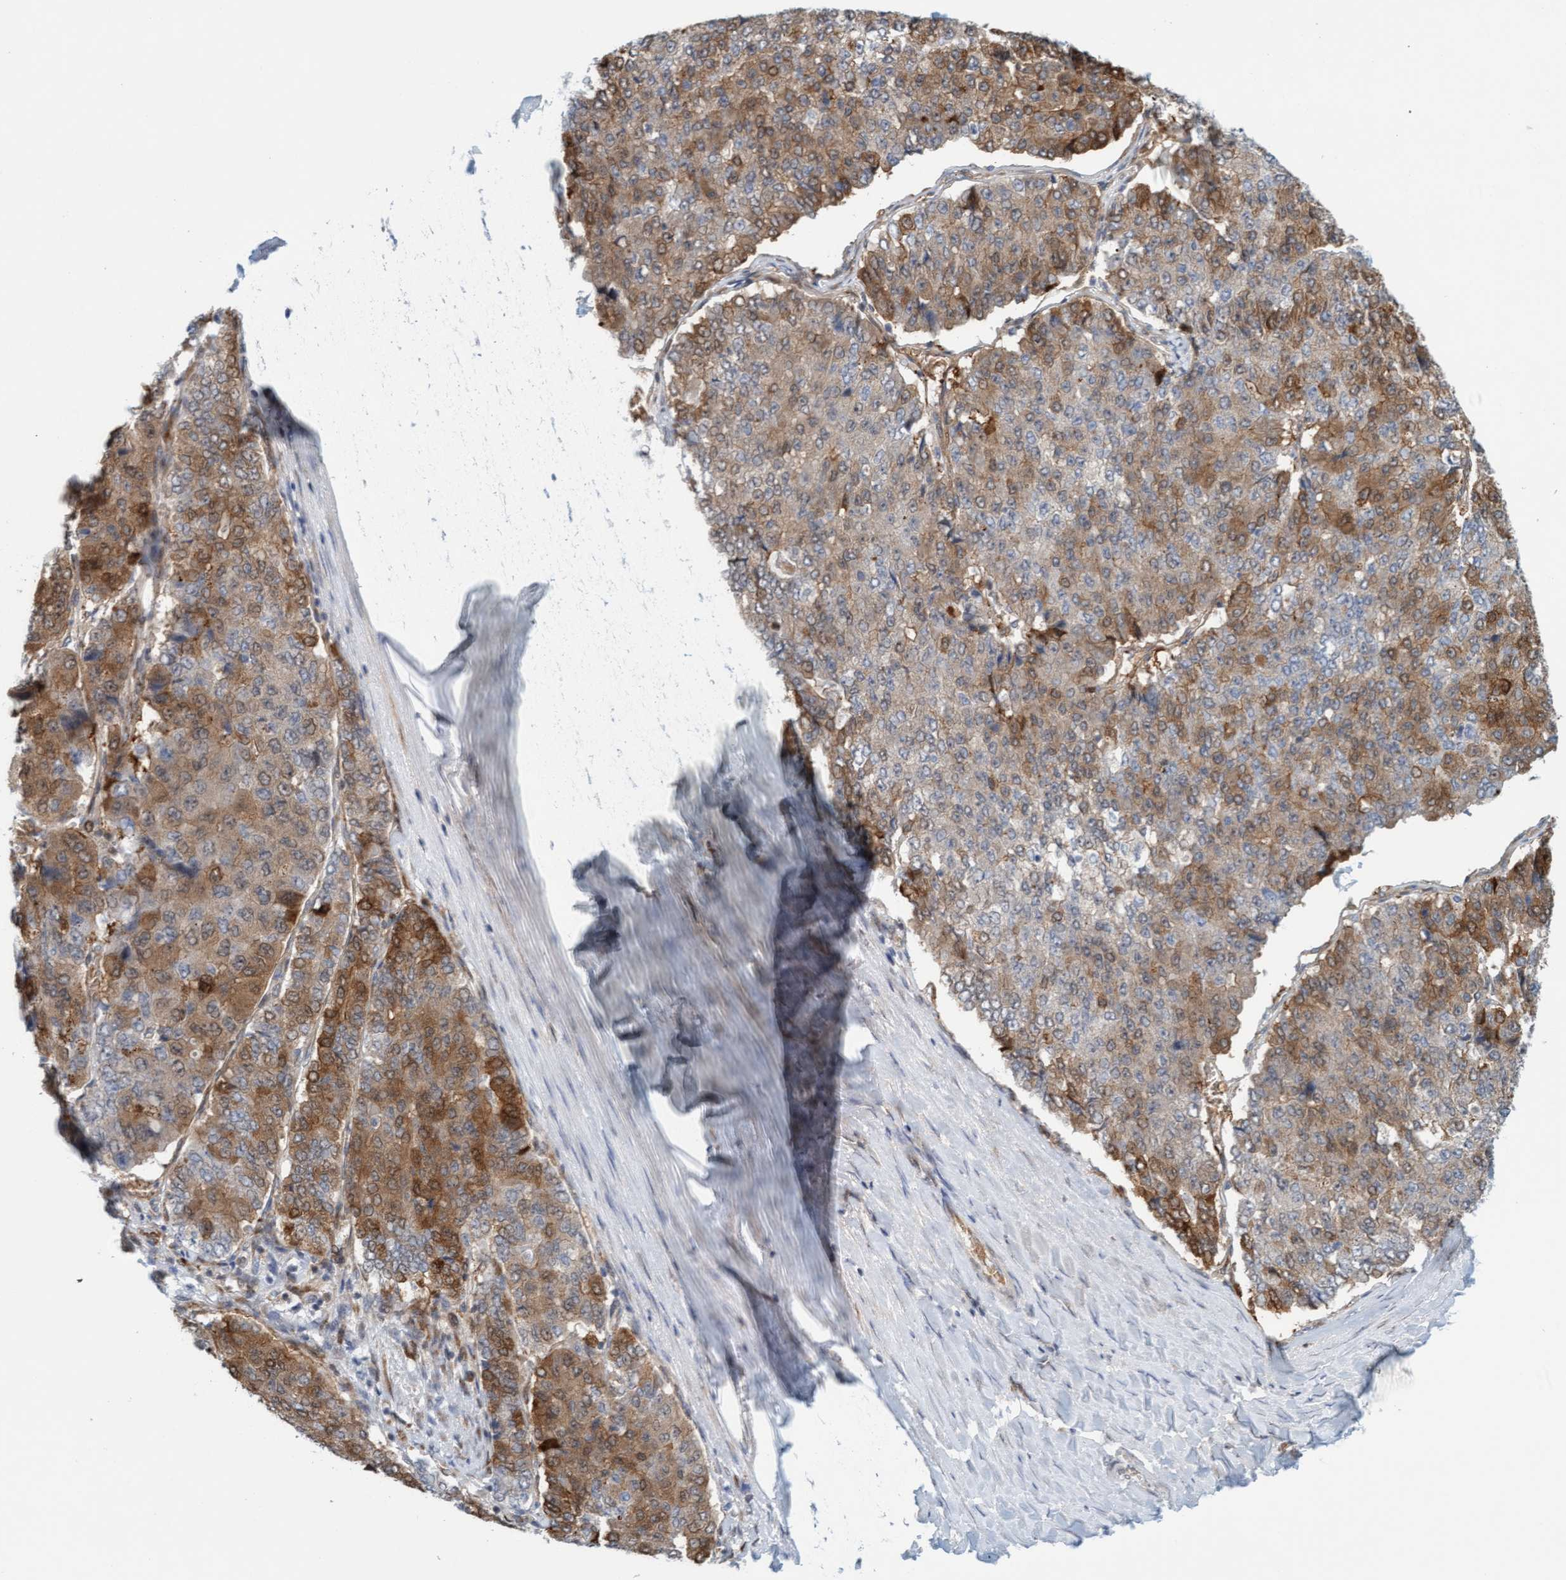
{"staining": {"intensity": "moderate", "quantity": "25%-75%", "location": "cytoplasmic/membranous"}, "tissue": "pancreatic cancer", "cell_type": "Tumor cells", "image_type": "cancer", "snomed": [{"axis": "morphology", "description": "Adenocarcinoma, NOS"}, {"axis": "topography", "description": "Pancreas"}], "caption": "IHC staining of pancreatic cancer, which shows medium levels of moderate cytoplasmic/membranous expression in about 25%-75% of tumor cells indicating moderate cytoplasmic/membranous protein positivity. The staining was performed using DAB (3,3'-diaminobenzidine) (brown) for protein detection and nuclei were counterstained in hematoxylin (blue).", "gene": "EIF4EBP1", "patient": {"sex": "male", "age": 50}}